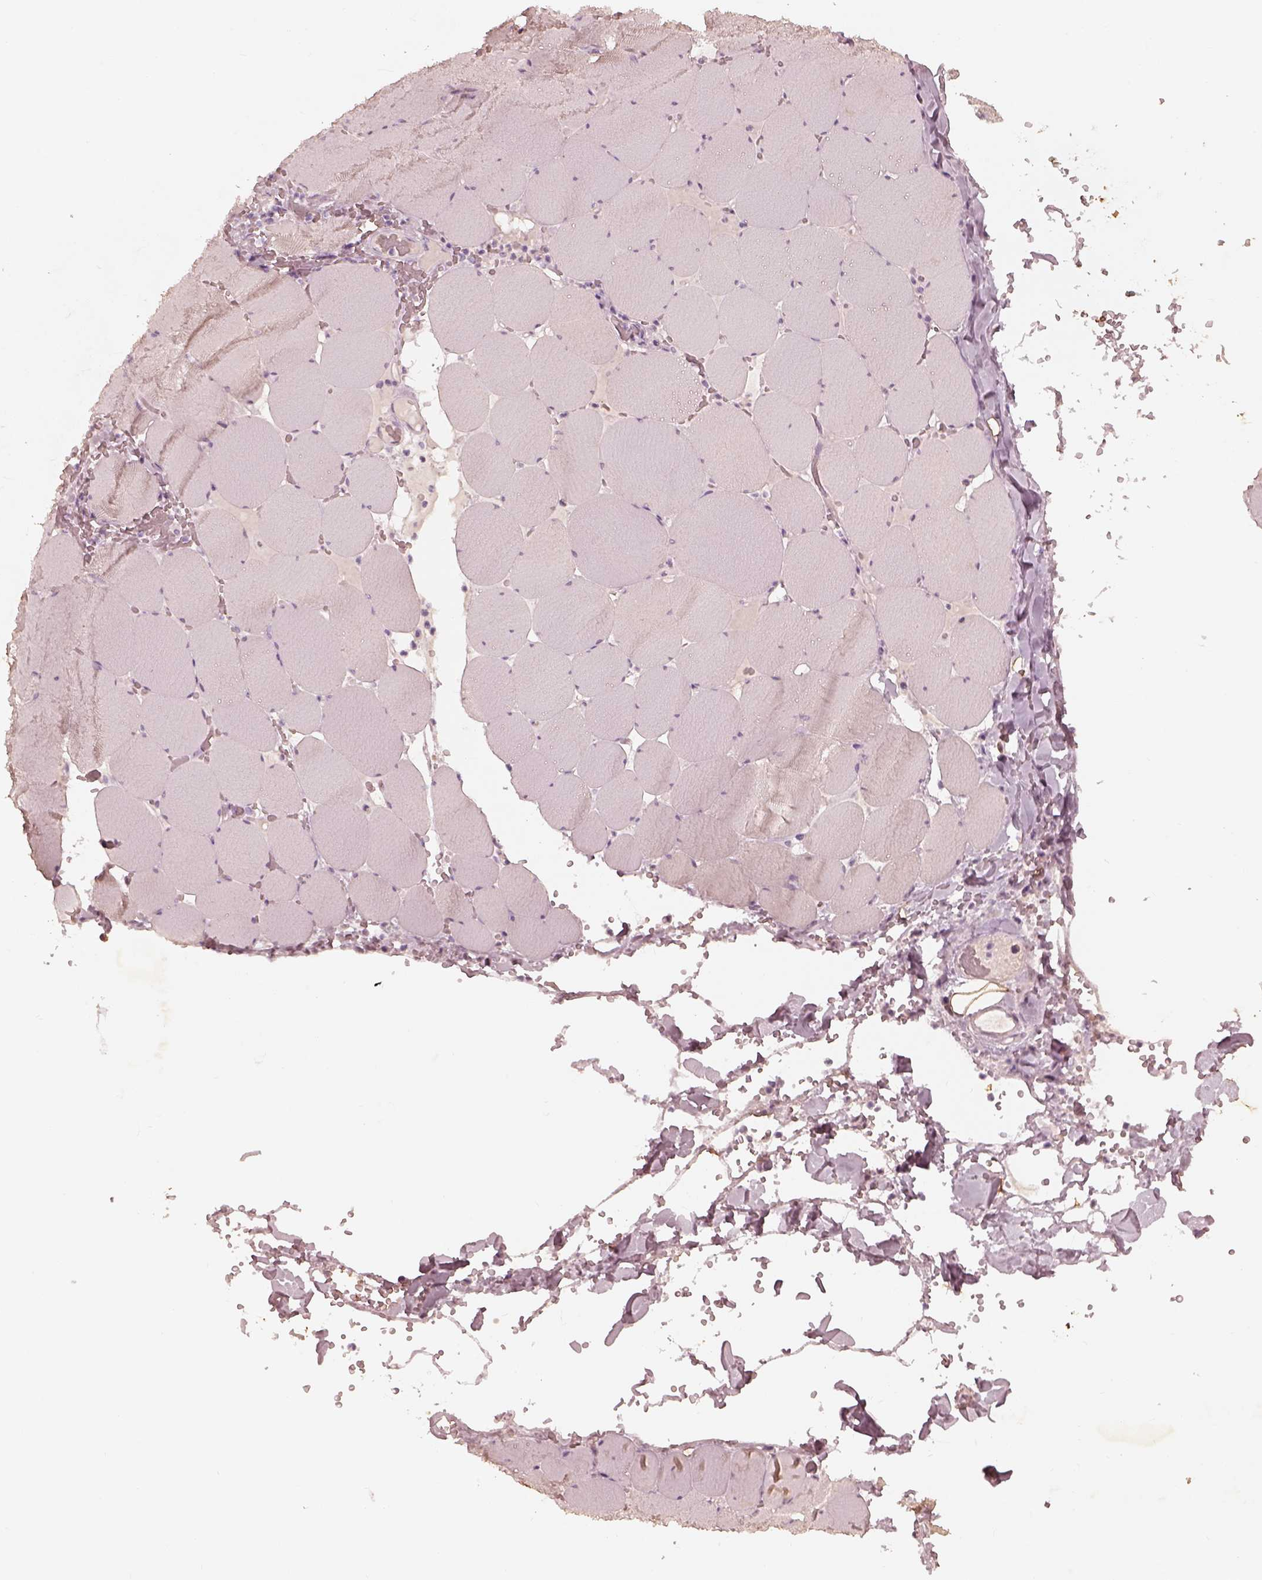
{"staining": {"intensity": "negative", "quantity": "none", "location": "none"}, "tissue": "skeletal muscle", "cell_type": "Myocytes", "image_type": "normal", "snomed": [{"axis": "morphology", "description": "Normal tissue, NOS"}, {"axis": "morphology", "description": "Malignant melanoma, Metastatic site"}, {"axis": "topography", "description": "Skeletal muscle"}], "caption": "Immunohistochemistry histopathology image of unremarkable skeletal muscle stained for a protein (brown), which displays no expression in myocytes.", "gene": "ADRB3", "patient": {"sex": "male", "age": 50}}